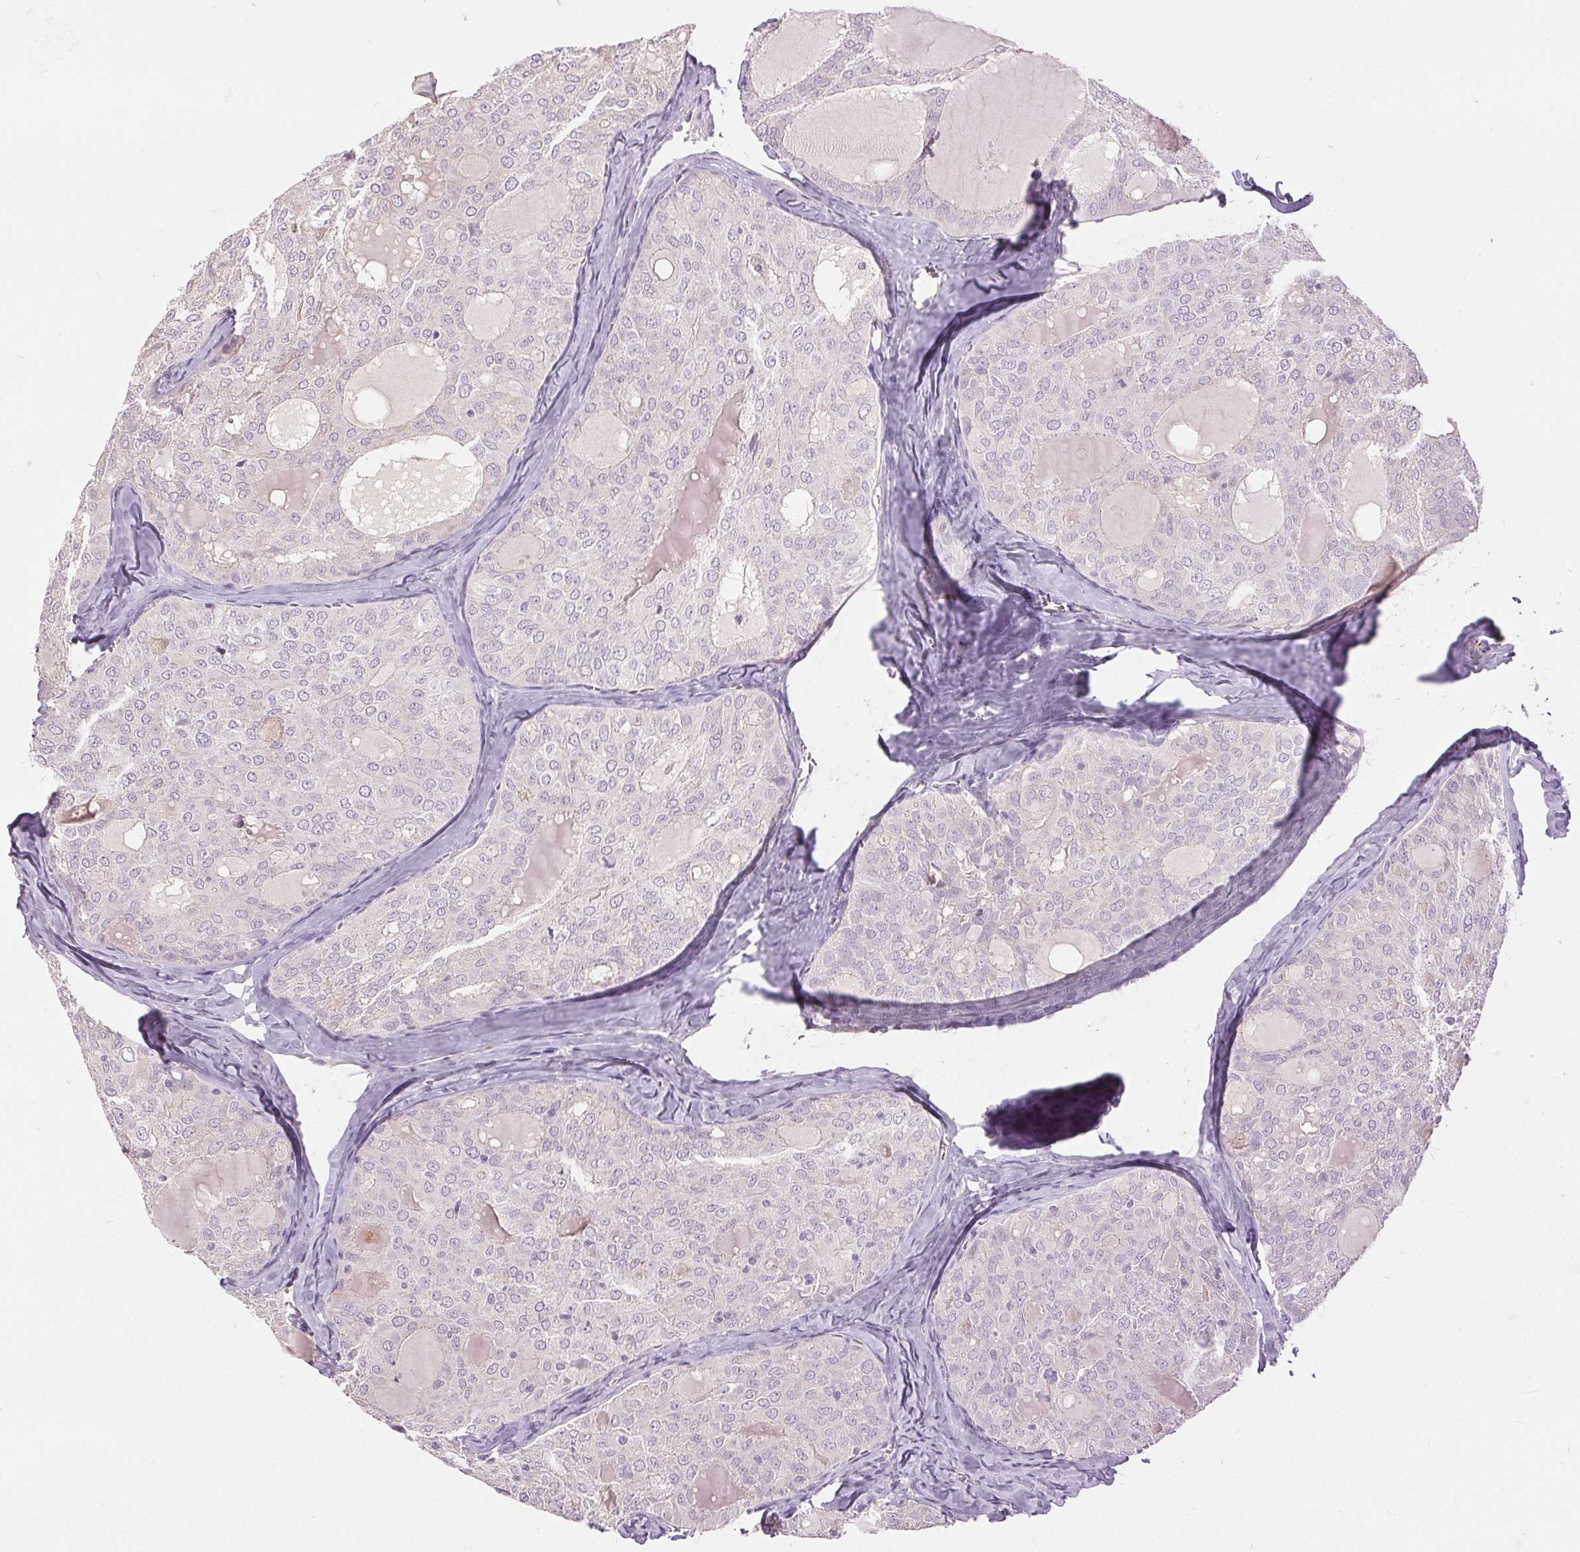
{"staining": {"intensity": "negative", "quantity": "none", "location": "none"}, "tissue": "thyroid cancer", "cell_type": "Tumor cells", "image_type": "cancer", "snomed": [{"axis": "morphology", "description": "Follicular adenoma carcinoma, NOS"}, {"axis": "topography", "description": "Thyroid gland"}], "caption": "Immunohistochemistry (IHC) image of human thyroid cancer stained for a protein (brown), which displays no positivity in tumor cells.", "gene": "DSG3", "patient": {"sex": "male", "age": 75}}